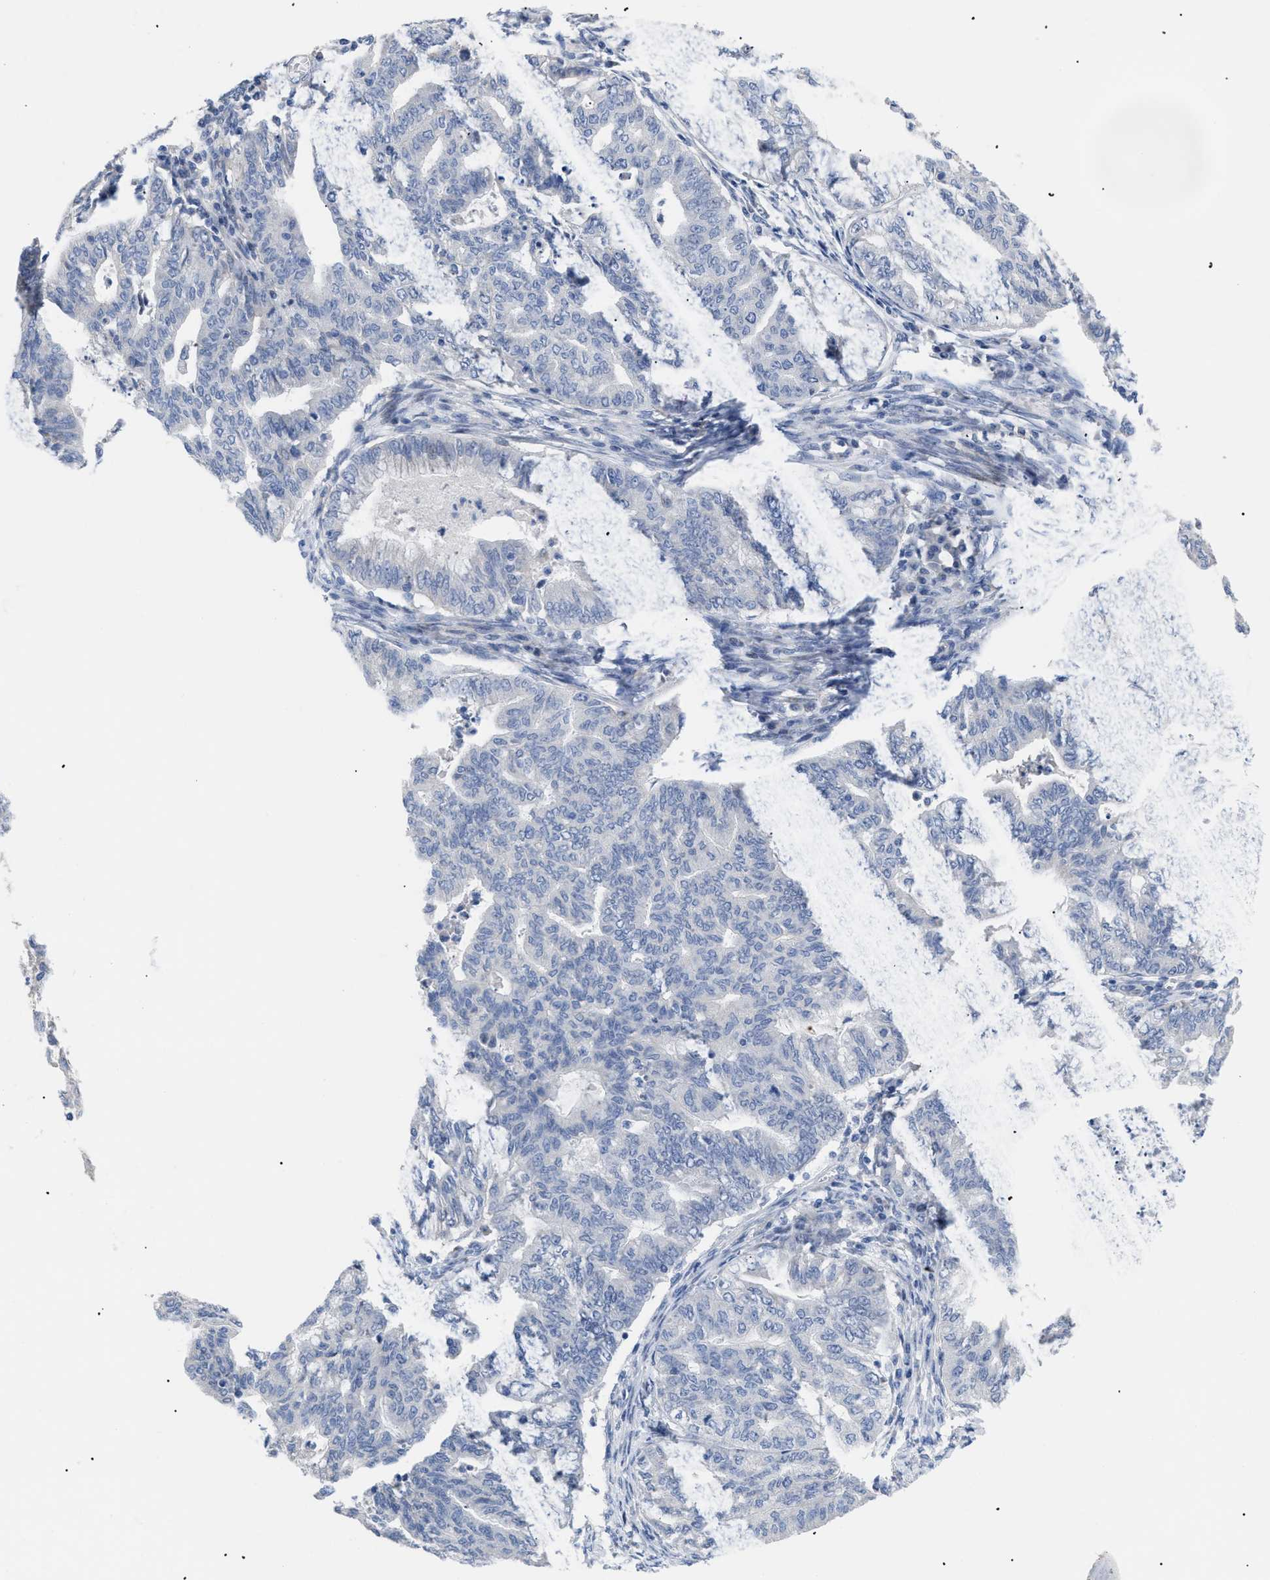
{"staining": {"intensity": "negative", "quantity": "none", "location": "none"}, "tissue": "endometrial cancer", "cell_type": "Tumor cells", "image_type": "cancer", "snomed": [{"axis": "morphology", "description": "Adenocarcinoma, NOS"}, {"axis": "topography", "description": "Endometrium"}], "caption": "Immunohistochemistry (IHC) of human endometrial cancer exhibits no positivity in tumor cells.", "gene": "CAV3", "patient": {"sex": "female", "age": 79}}